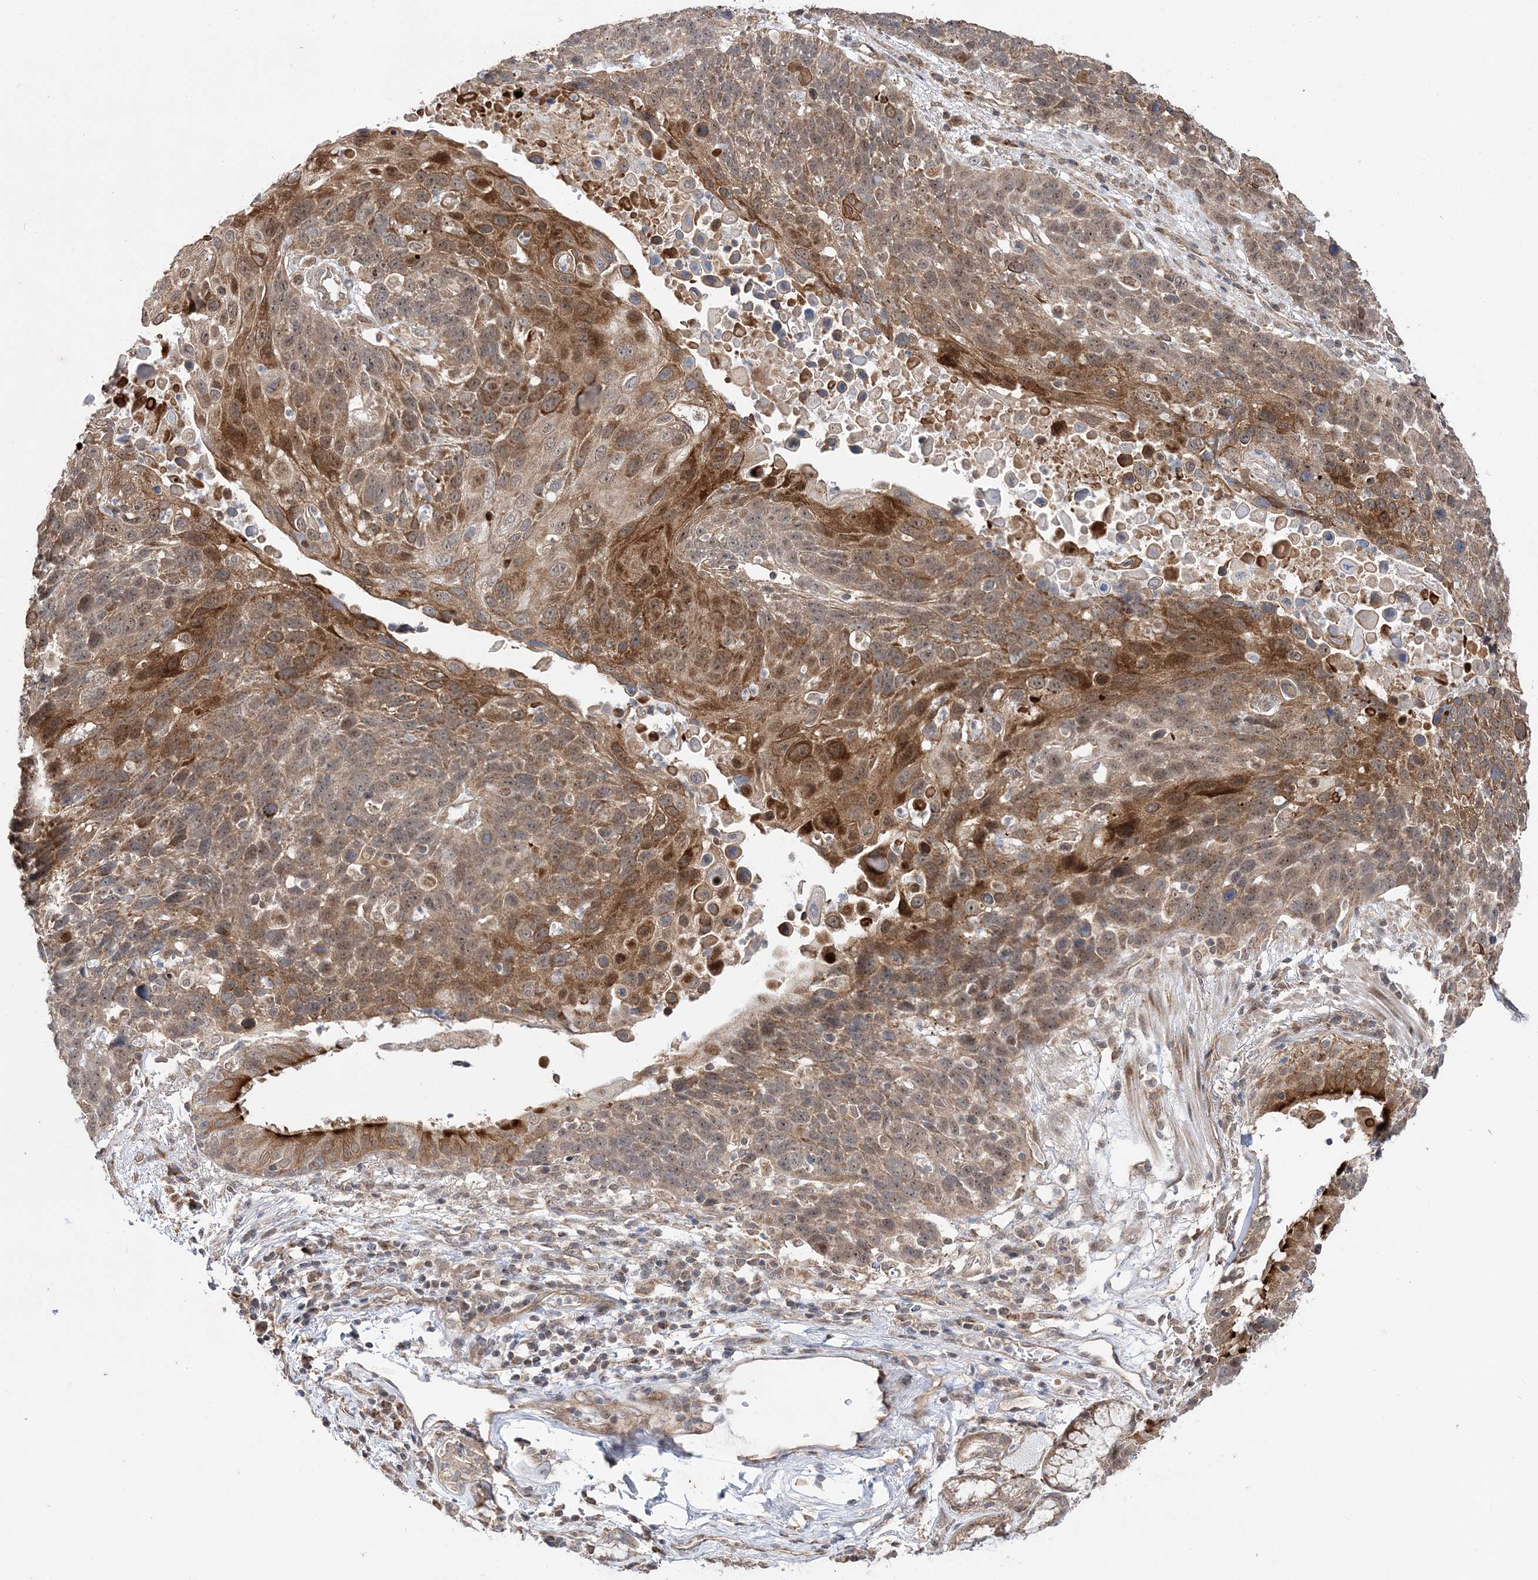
{"staining": {"intensity": "moderate", "quantity": "25%-75%", "location": "cytoplasmic/membranous"}, "tissue": "lung cancer", "cell_type": "Tumor cells", "image_type": "cancer", "snomed": [{"axis": "morphology", "description": "Squamous cell carcinoma, NOS"}, {"axis": "topography", "description": "Lung"}], "caption": "Immunohistochemistry (IHC) staining of lung cancer, which displays medium levels of moderate cytoplasmic/membranous staining in approximately 25%-75% of tumor cells indicating moderate cytoplasmic/membranous protein staining. The staining was performed using DAB (brown) for protein detection and nuclei were counterstained in hematoxylin (blue).", "gene": "DALRD3", "patient": {"sex": "male", "age": 66}}